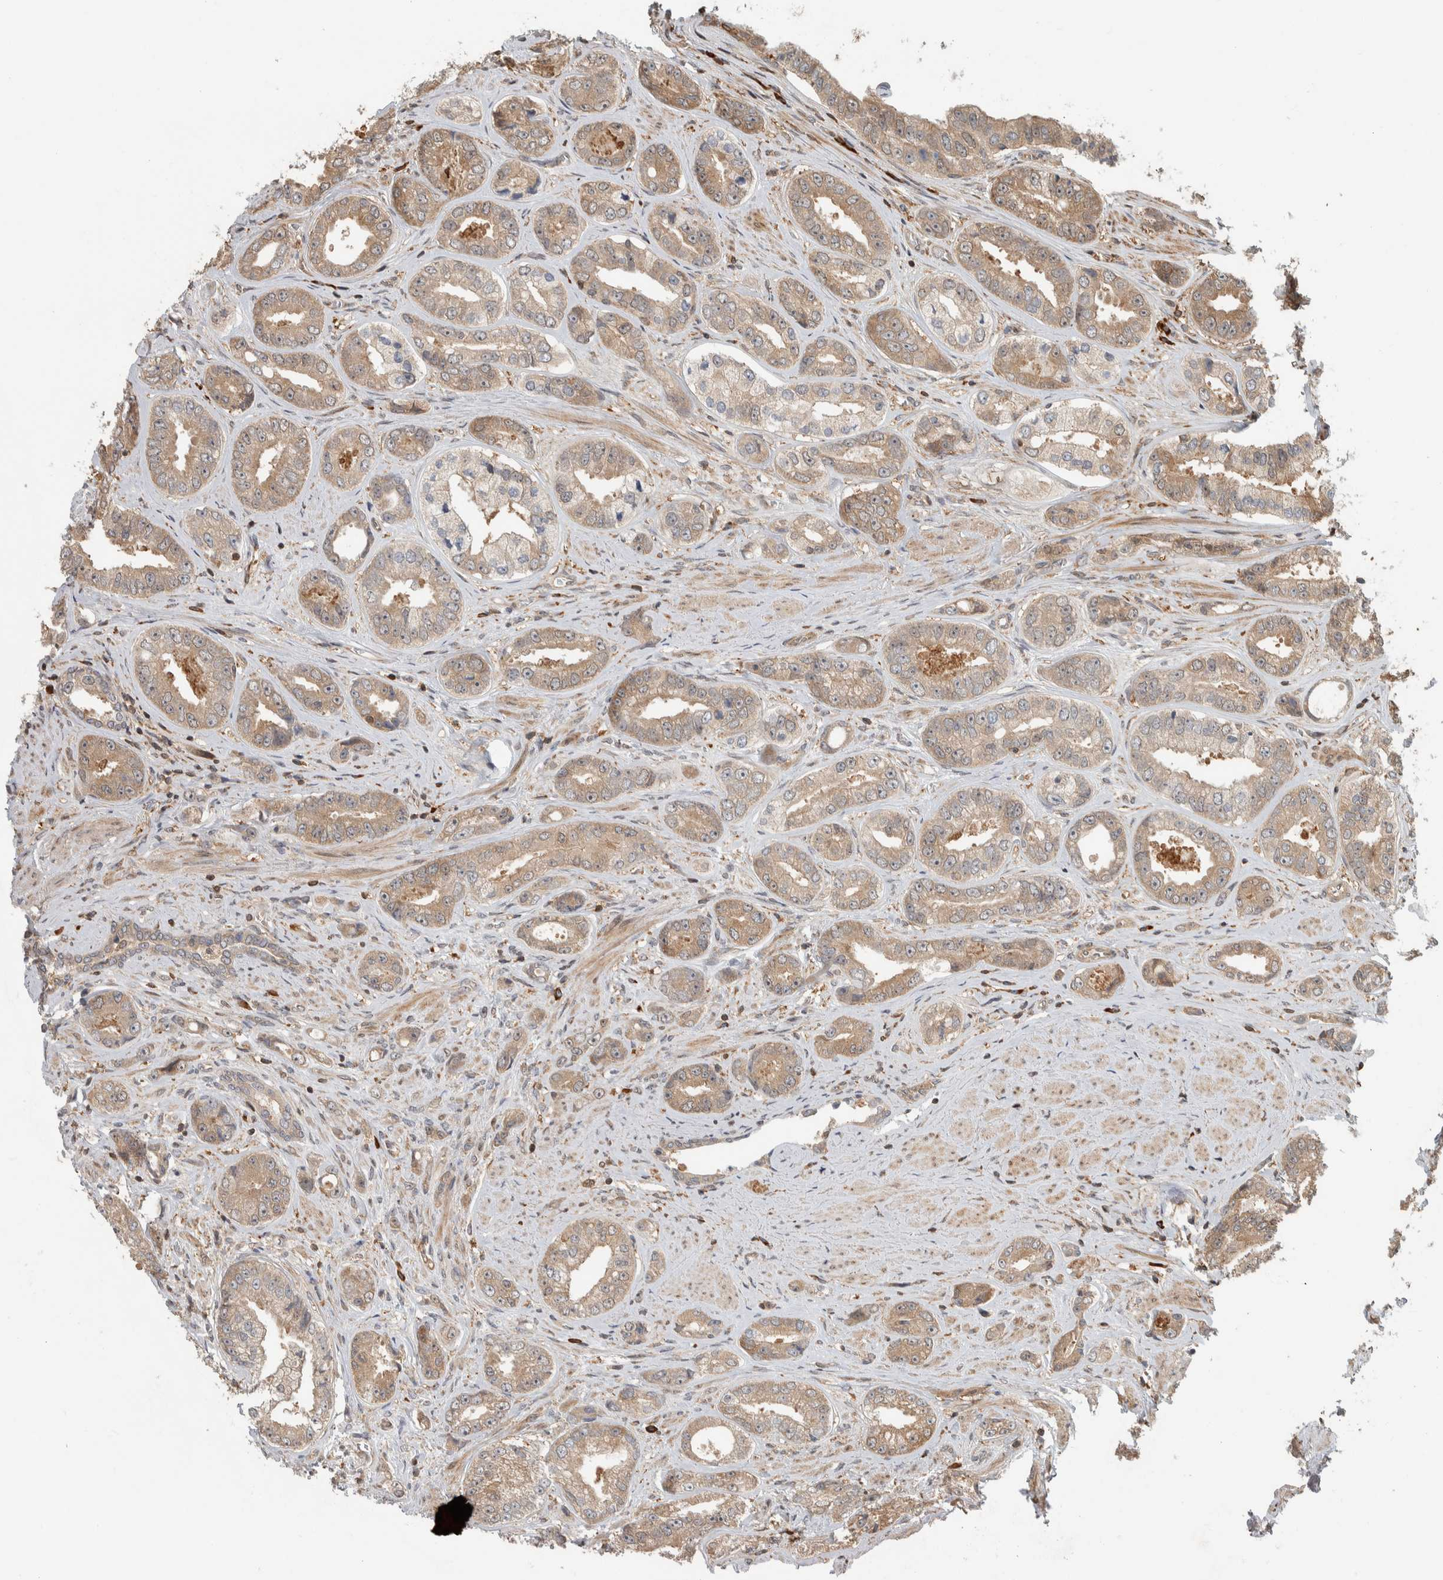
{"staining": {"intensity": "weak", "quantity": ">75%", "location": "cytoplasmic/membranous"}, "tissue": "prostate cancer", "cell_type": "Tumor cells", "image_type": "cancer", "snomed": [{"axis": "morphology", "description": "Adenocarcinoma, High grade"}, {"axis": "topography", "description": "Prostate"}], "caption": "IHC staining of prostate adenocarcinoma (high-grade), which shows low levels of weak cytoplasmic/membranous staining in about >75% of tumor cells indicating weak cytoplasmic/membranous protein positivity. The staining was performed using DAB (brown) for protein detection and nuclei were counterstained in hematoxylin (blue).", "gene": "CNTROB", "patient": {"sex": "male", "age": 61}}